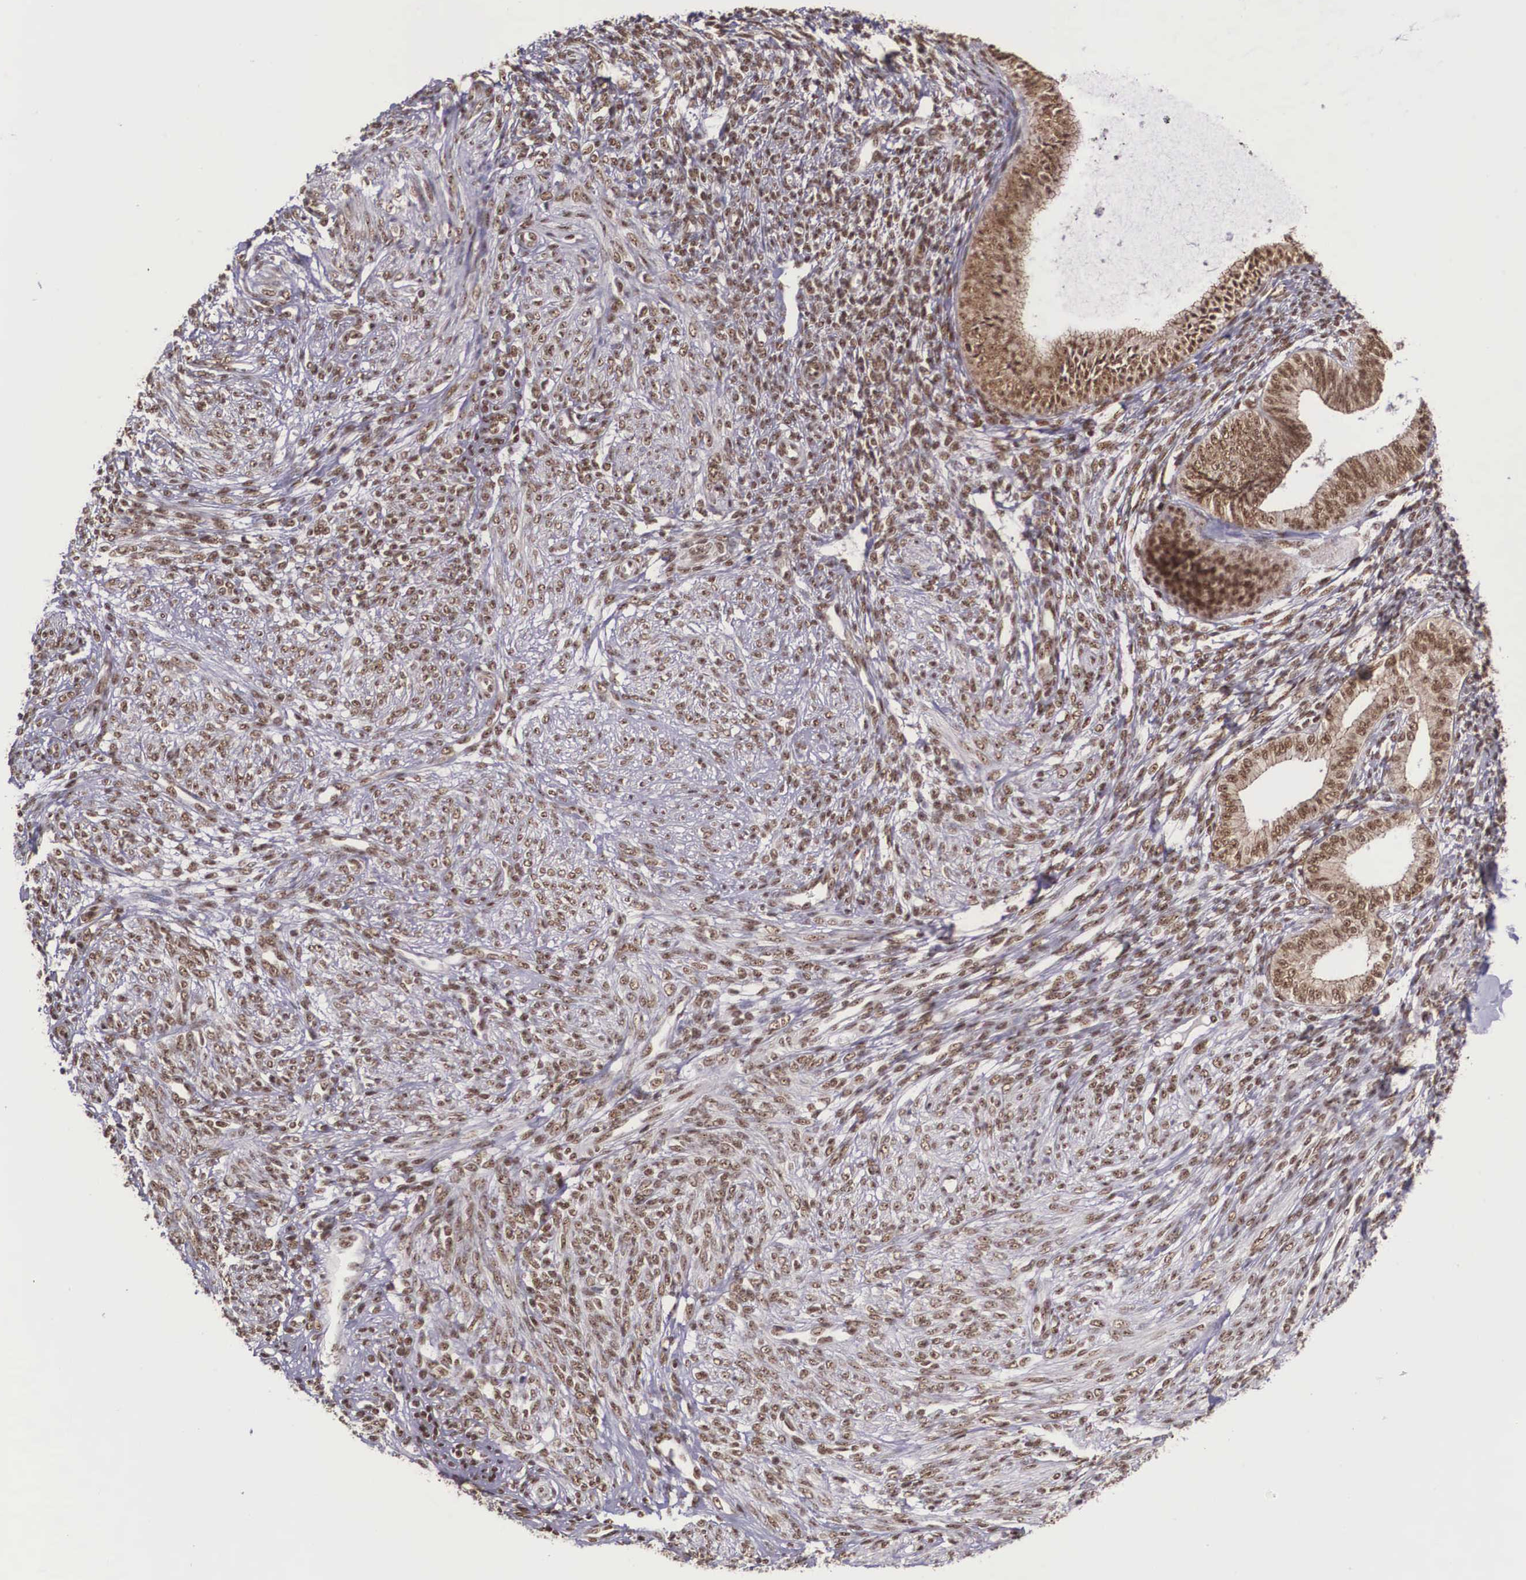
{"staining": {"intensity": "moderate", "quantity": "25%-75%", "location": "nuclear"}, "tissue": "endometrium", "cell_type": "Cells in endometrial stroma", "image_type": "normal", "snomed": [{"axis": "morphology", "description": "Normal tissue, NOS"}, {"axis": "topography", "description": "Endometrium"}], "caption": "Protein staining shows moderate nuclear staining in about 25%-75% of cells in endometrial stroma in normal endometrium.", "gene": "POLR2F", "patient": {"sex": "female", "age": 82}}